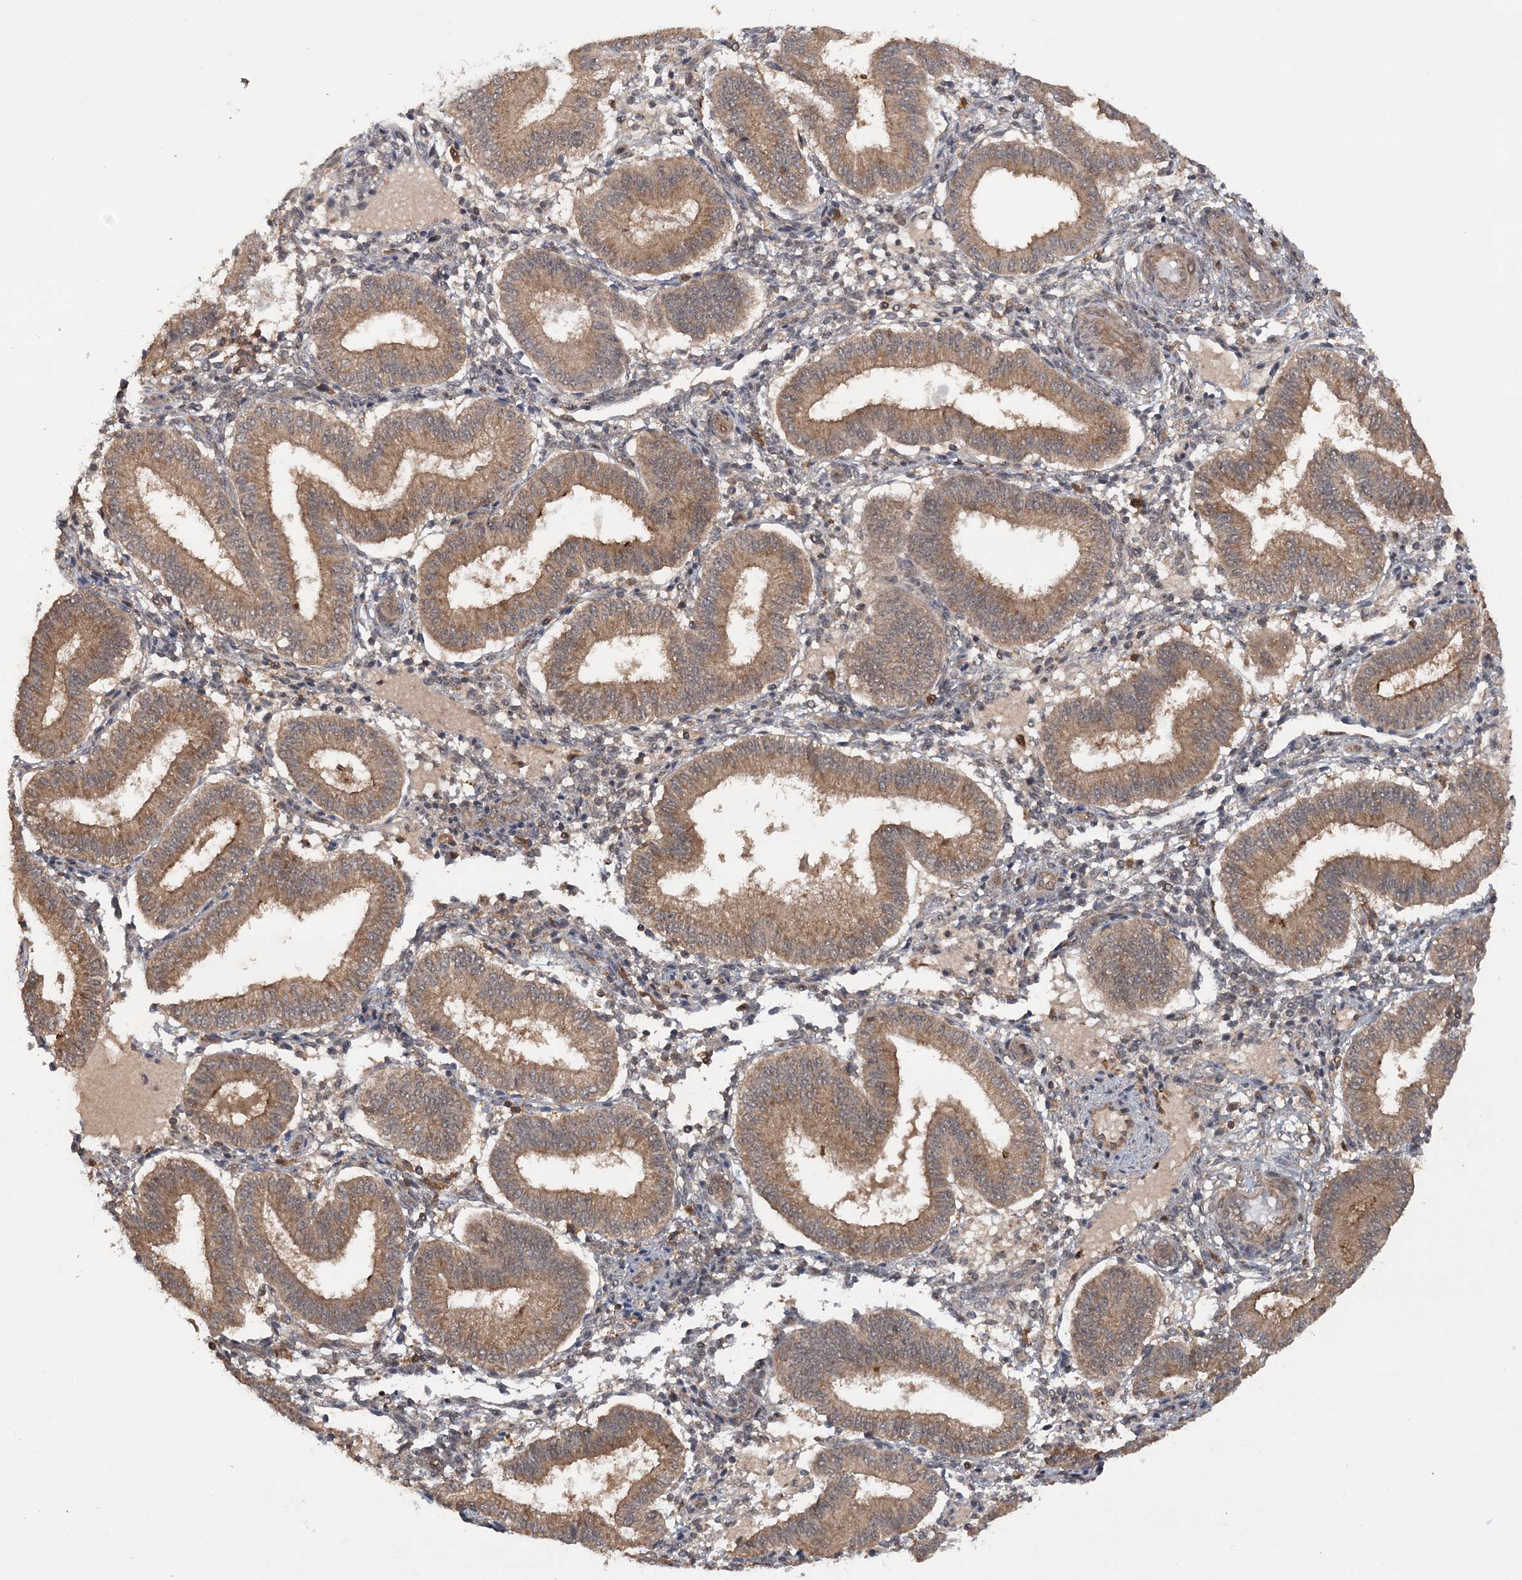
{"staining": {"intensity": "moderate", "quantity": "25%-75%", "location": "cytoplasmic/membranous"}, "tissue": "endometrium", "cell_type": "Cells in endometrial stroma", "image_type": "normal", "snomed": [{"axis": "morphology", "description": "Normal tissue, NOS"}, {"axis": "topography", "description": "Endometrium"}], "caption": "Endometrium stained with a brown dye reveals moderate cytoplasmic/membranous positive positivity in approximately 25%-75% of cells in endometrial stroma.", "gene": "LACC1", "patient": {"sex": "female", "age": 39}}